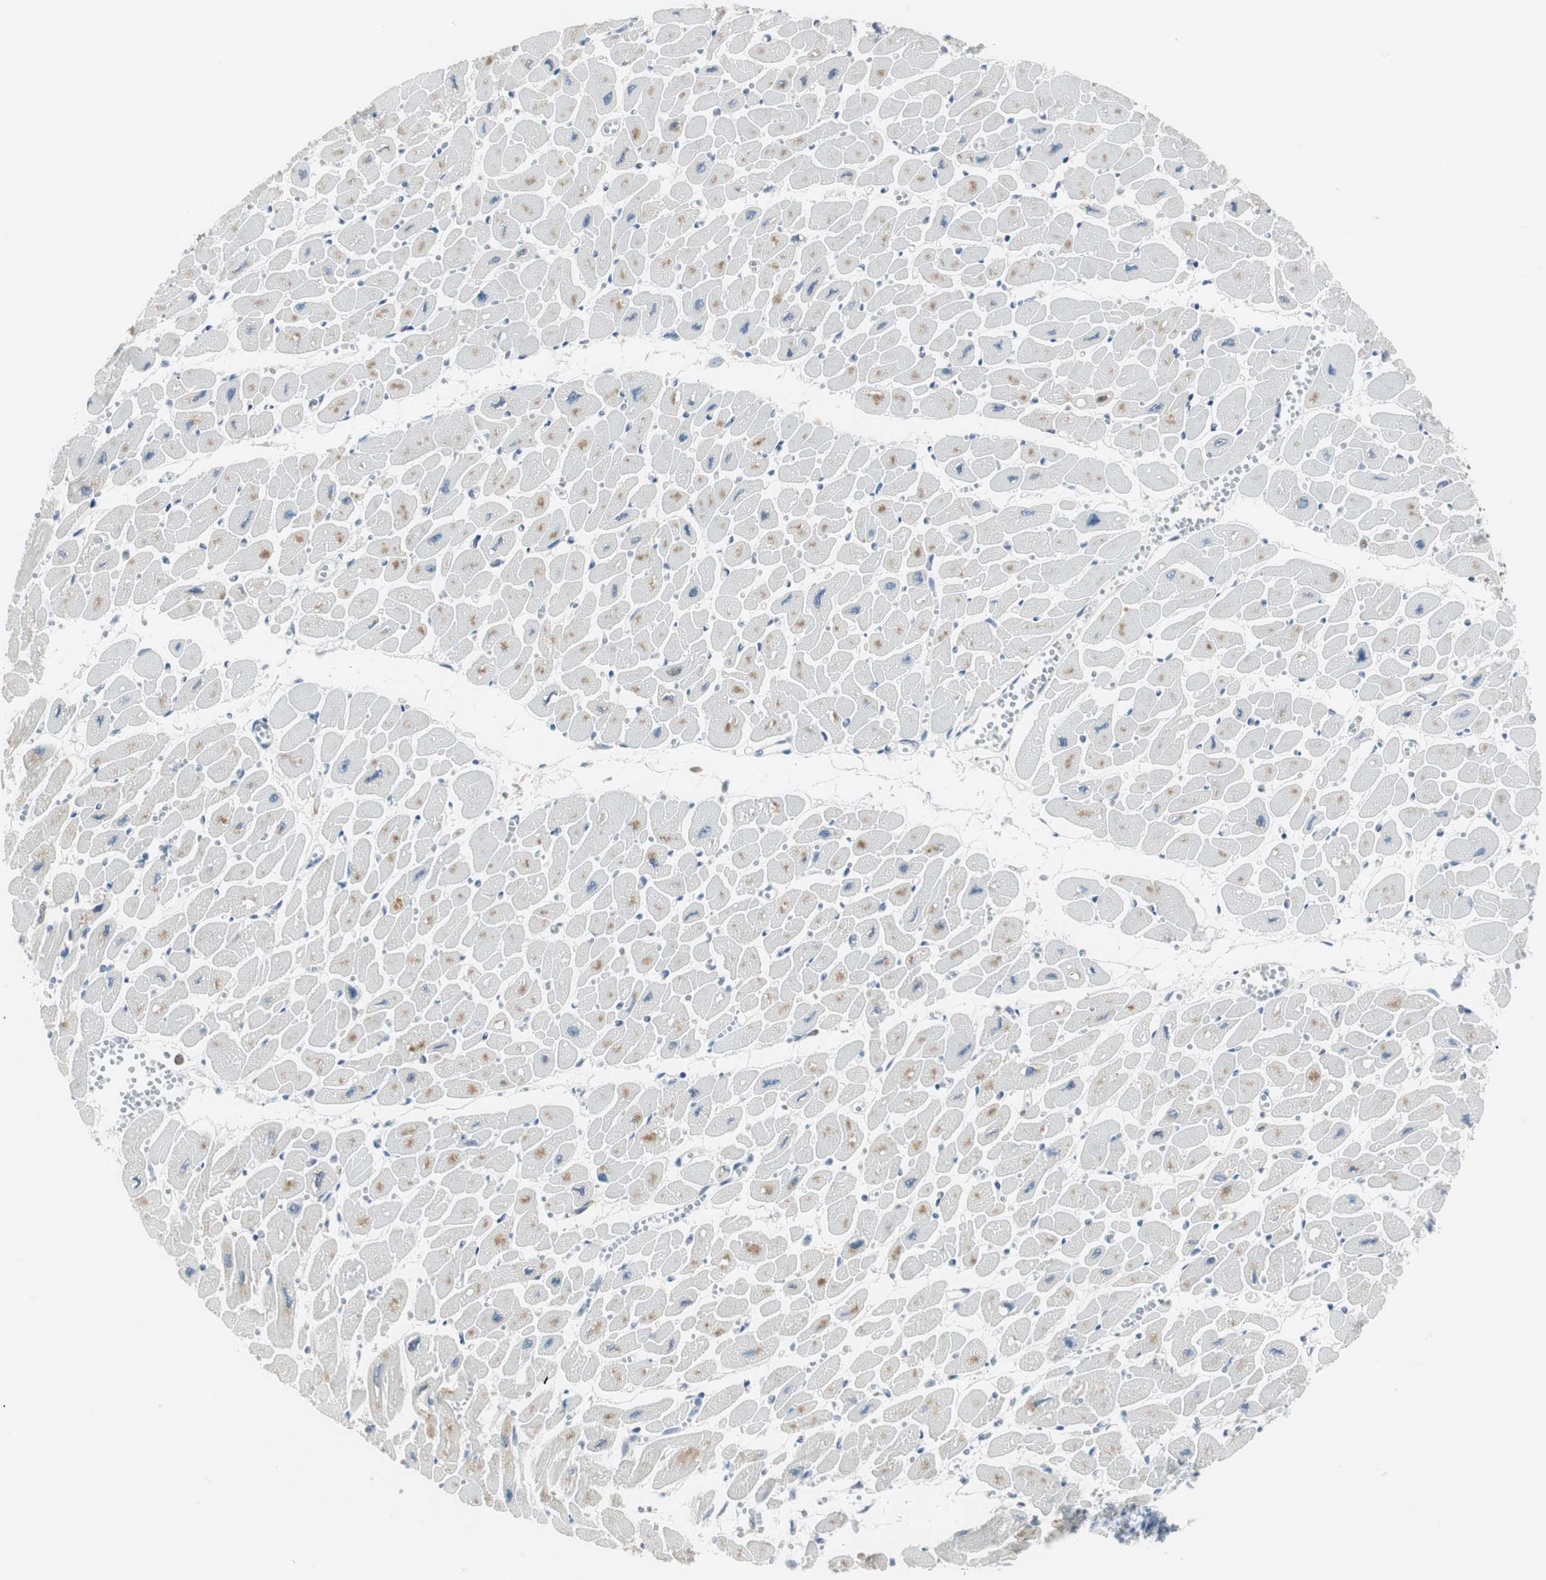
{"staining": {"intensity": "weak", "quantity": "<25%", "location": "cytoplasmic/membranous"}, "tissue": "heart muscle", "cell_type": "Cardiomyocytes", "image_type": "normal", "snomed": [{"axis": "morphology", "description": "Normal tissue, NOS"}, {"axis": "topography", "description": "Heart"}], "caption": "The micrograph demonstrates no staining of cardiomyocytes in normal heart muscle.", "gene": "MSTO1", "patient": {"sex": "female", "age": 54}}